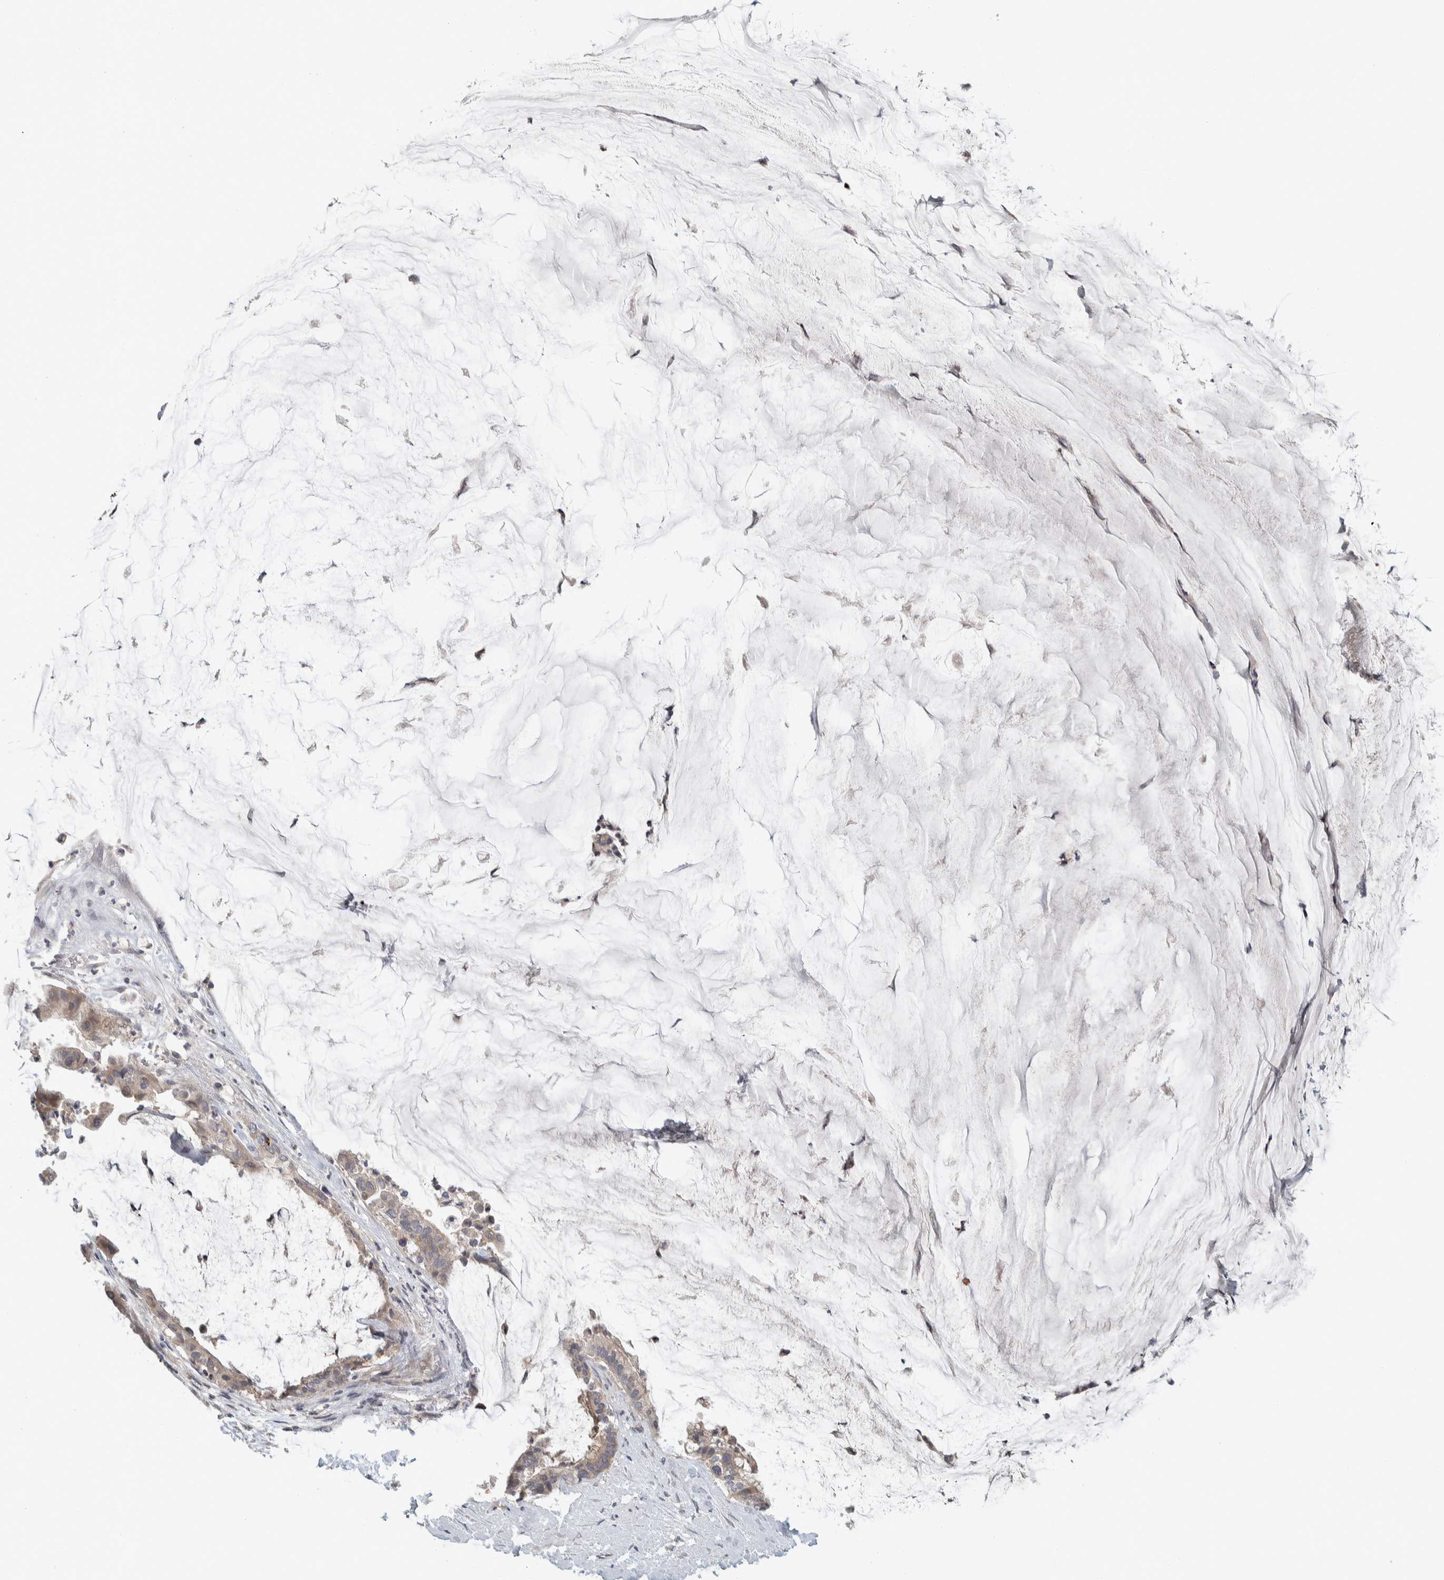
{"staining": {"intensity": "weak", "quantity": "<25%", "location": "cytoplasmic/membranous"}, "tissue": "pancreatic cancer", "cell_type": "Tumor cells", "image_type": "cancer", "snomed": [{"axis": "morphology", "description": "Adenocarcinoma, NOS"}, {"axis": "topography", "description": "Pancreas"}], "caption": "Immunohistochemical staining of human adenocarcinoma (pancreatic) demonstrates no significant expression in tumor cells.", "gene": "AFP", "patient": {"sex": "male", "age": 41}}